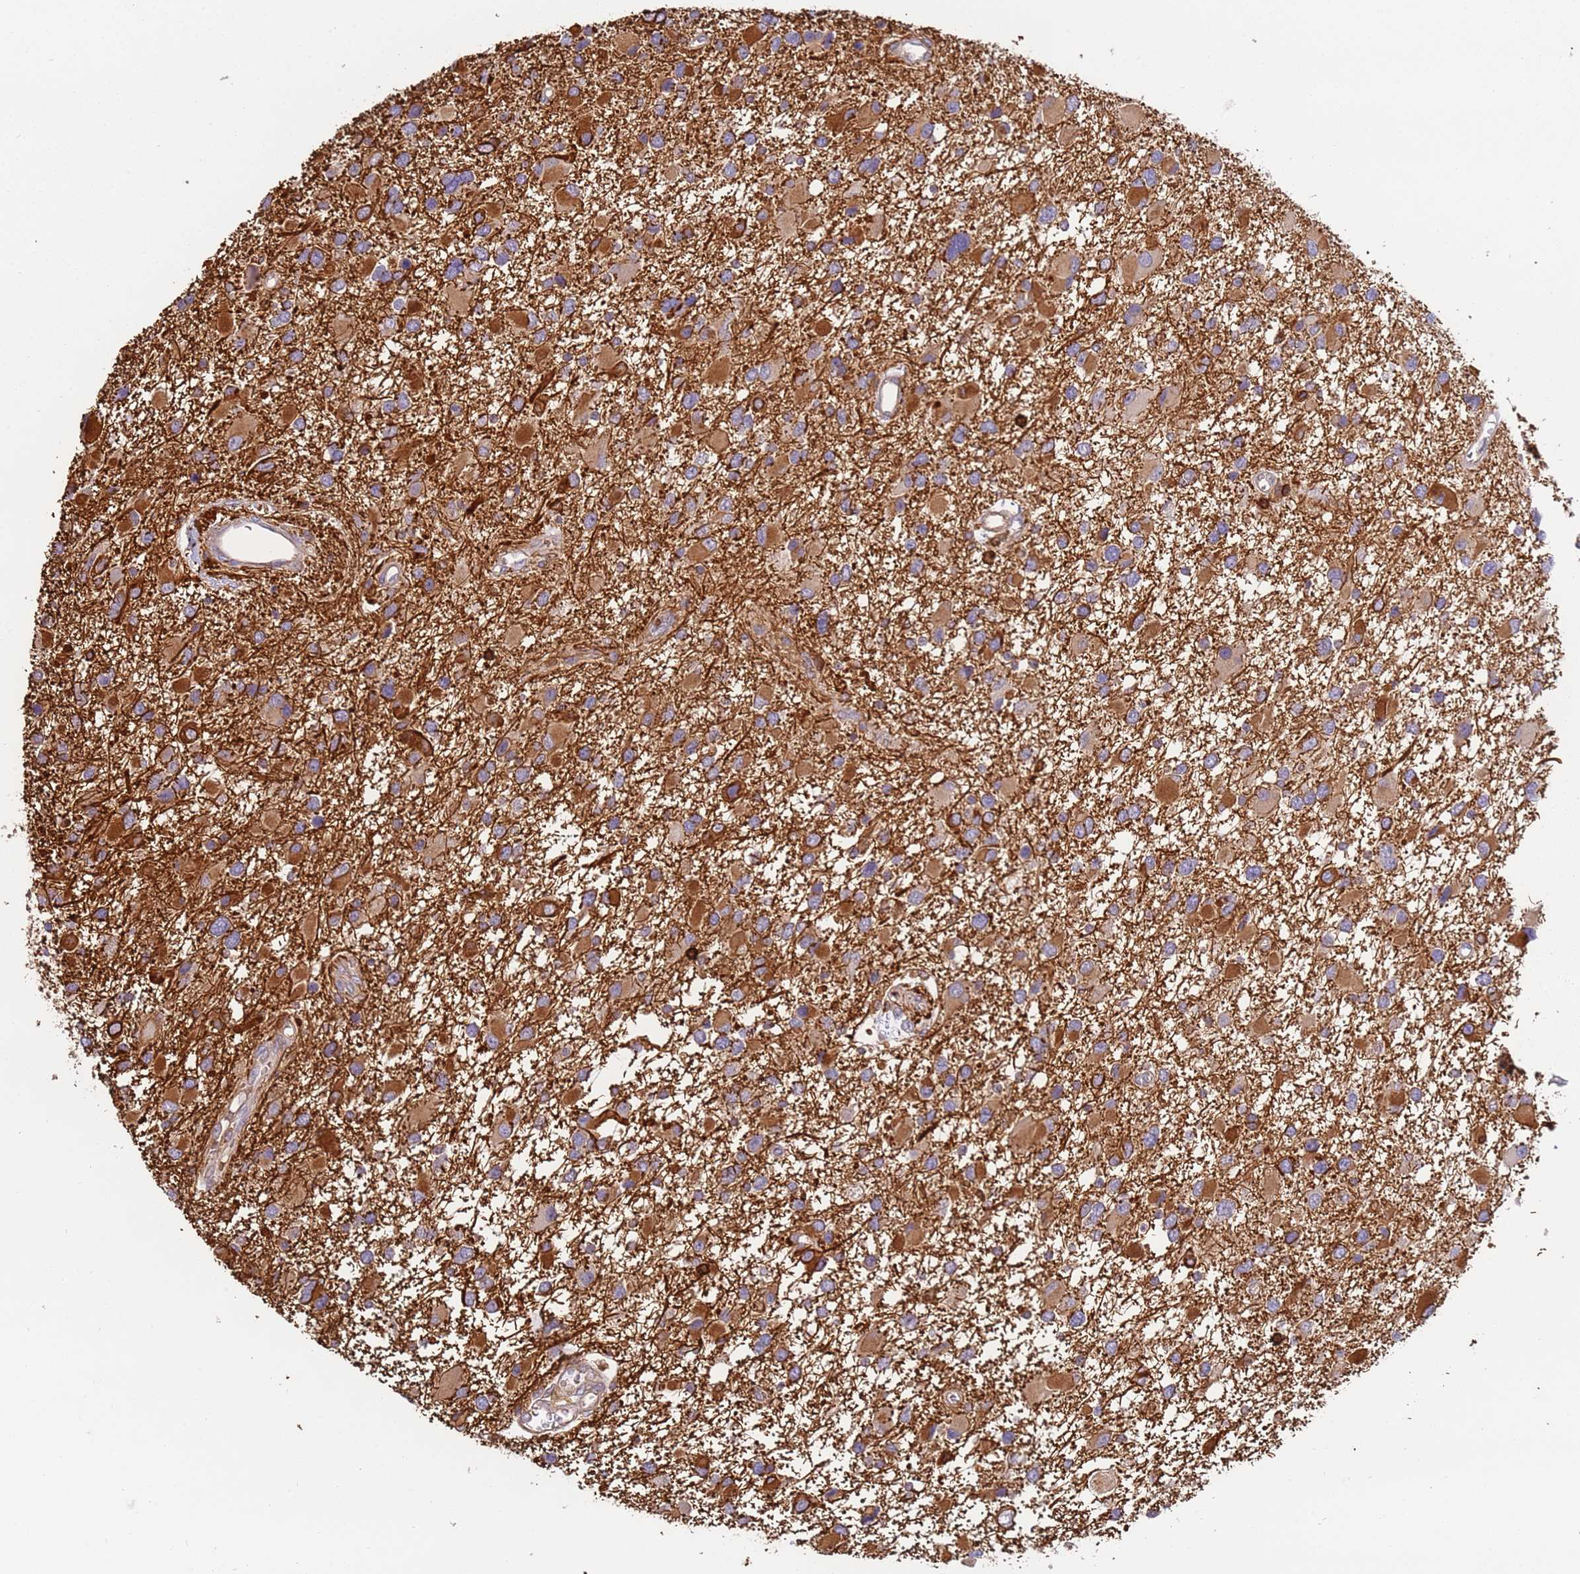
{"staining": {"intensity": "moderate", "quantity": ">75%", "location": "cytoplasmic/membranous"}, "tissue": "glioma", "cell_type": "Tumor cells", "image_type": "cancer", "snomed": [{"axis": "morphology", "description": "Glioma, malignant, High grade"}, {"axis": "topography", "description": "Brain"}], "caption": "A brown stain labels moderate cytoplasmic/membranous positivity of a protein in human malignant glioma (high-grade) tumor cells.", "gene": "OR6P1", "patient": {"sex": "male", "age": 53}}